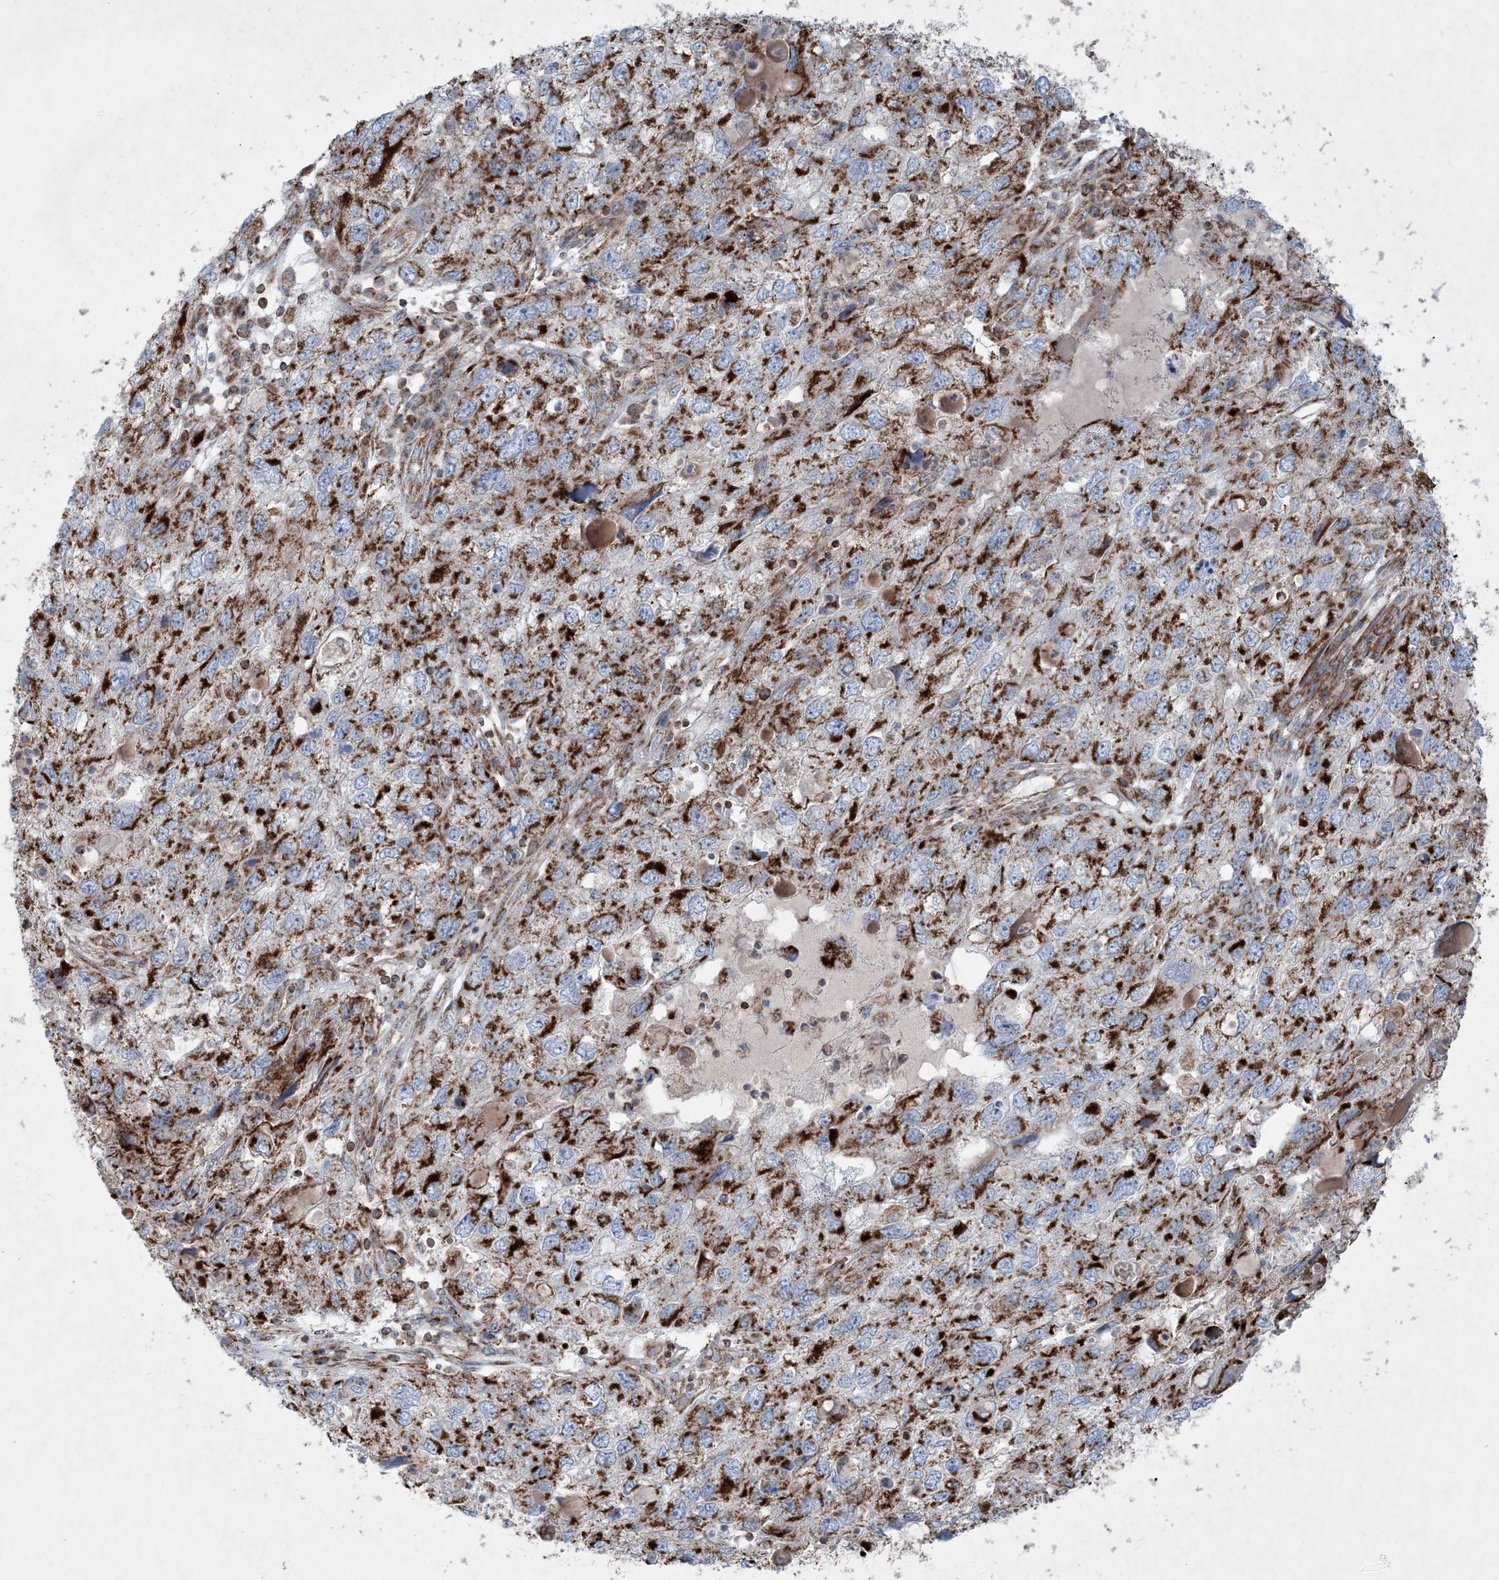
{"staining": {"intensity": "strong", "quantity": ">75%", "location": "cytoplasmic/membranous"}, "tissue": "endometrial cancer", "cell_type": "Tumor cells", "image_type": "cancer", "snomed": [{"axis": "morphology", "description": "Adenocarcinoma, NOS"}, {"axis": "topography", "description": "Endometrium"}], "caption": "IHC of endometrial adenocarcinoma shows high levels of strong cytoplasmic/membranous positivity in about >75% of tumor cells.", "gene": "BEND4", "patient": {"sex": "female", "age": 49}}